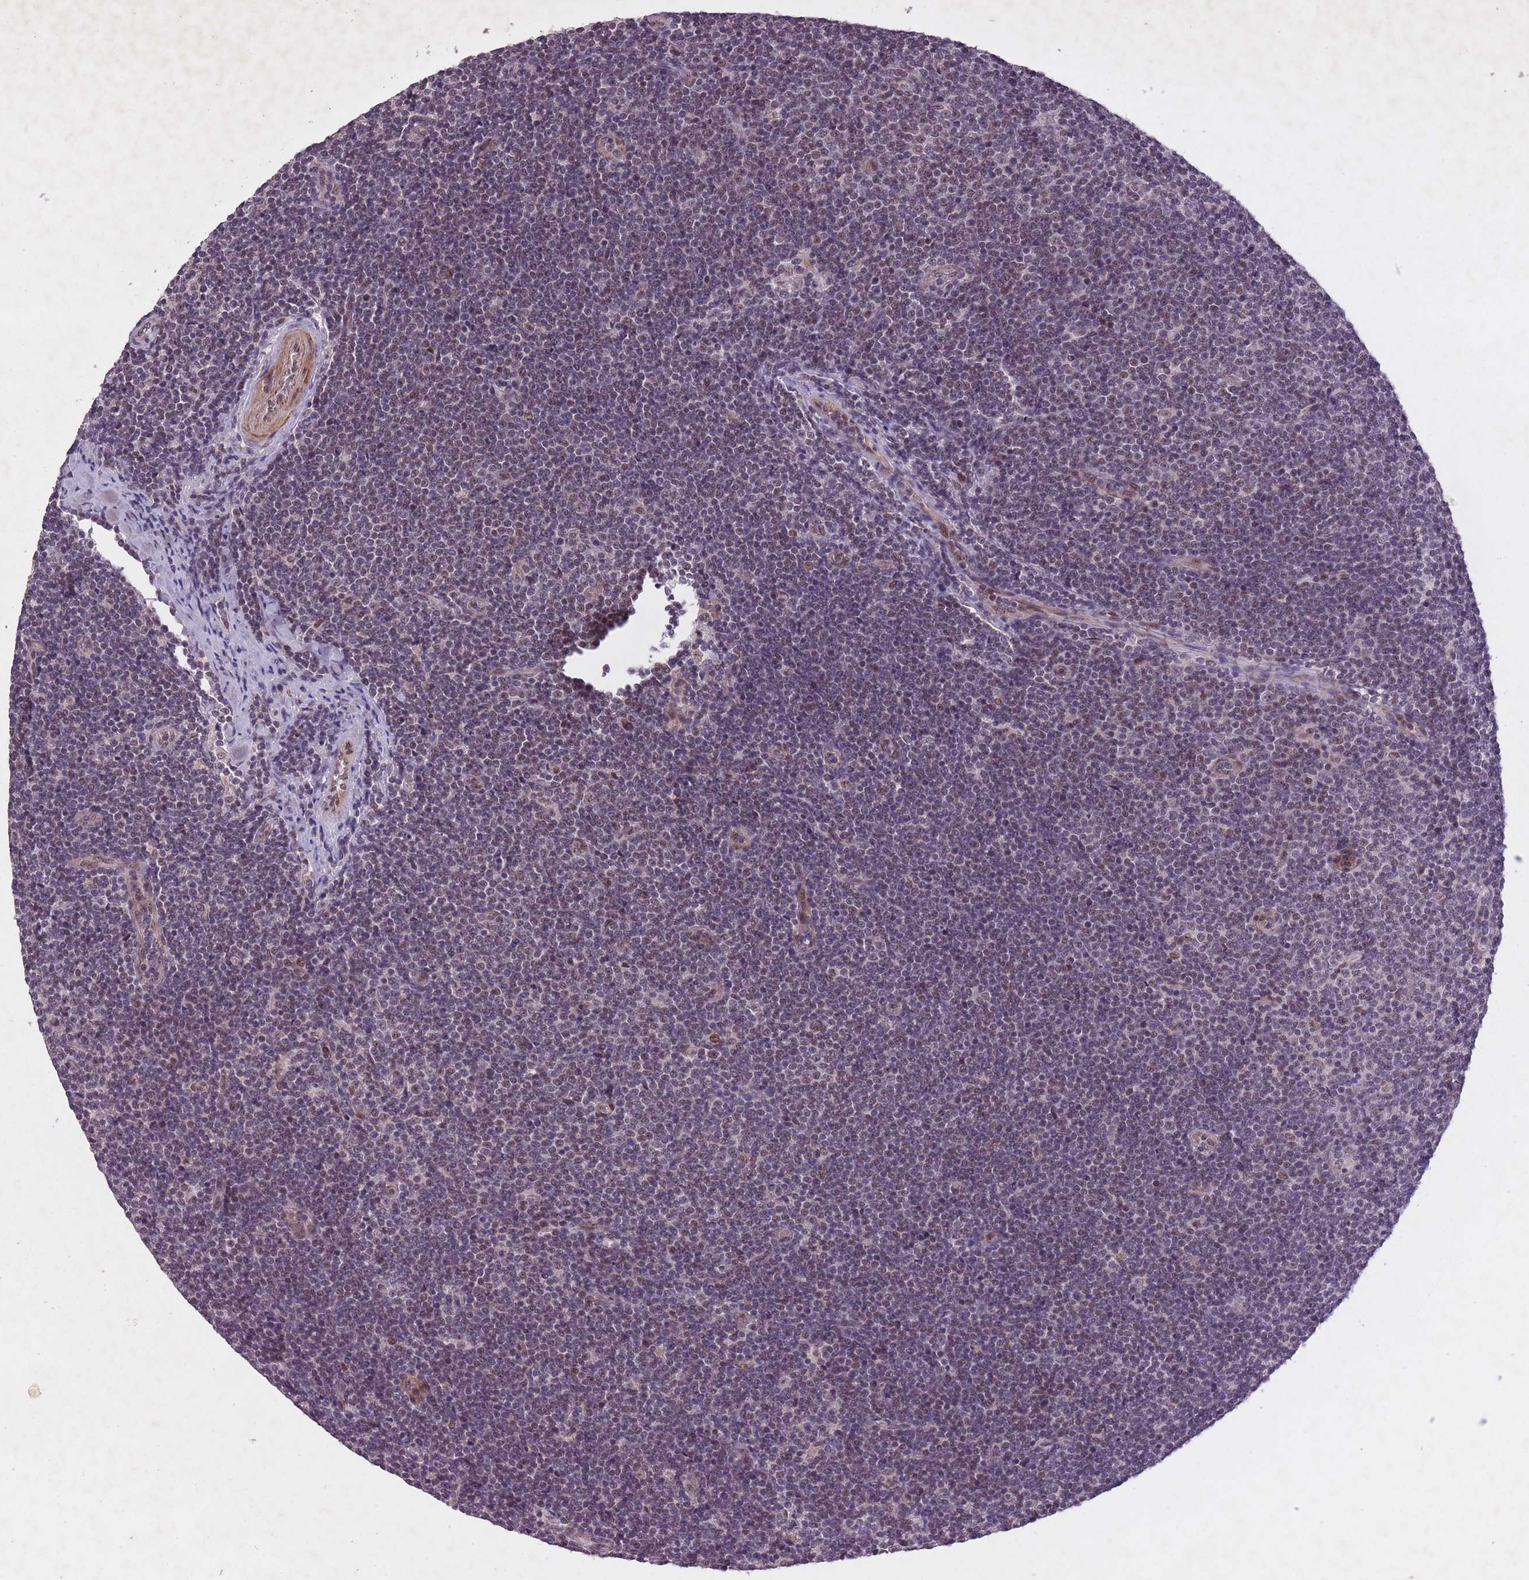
{"staining": {"intensity": "weak", "quantity": "25%-75%", "location": "nuclear"}, "tissue": "lymphoma", "cell_type": "Tumor cells", "image_type": "cancer", "snomed": [{"axis": "morphology", "description": "Malignant lymphoma, non-Hodgkin's type, Low grade"}, {"axis": "topography", "description": "Lymph node"}], "caption": "Weak nuclear protein expression is identified in about 25%-75% of tumor cells in lymphoma. (IHC, brightfield microscopy, high magnification).", "gene": "CBX6", "patient": {"sex": "male", "age": 48}}